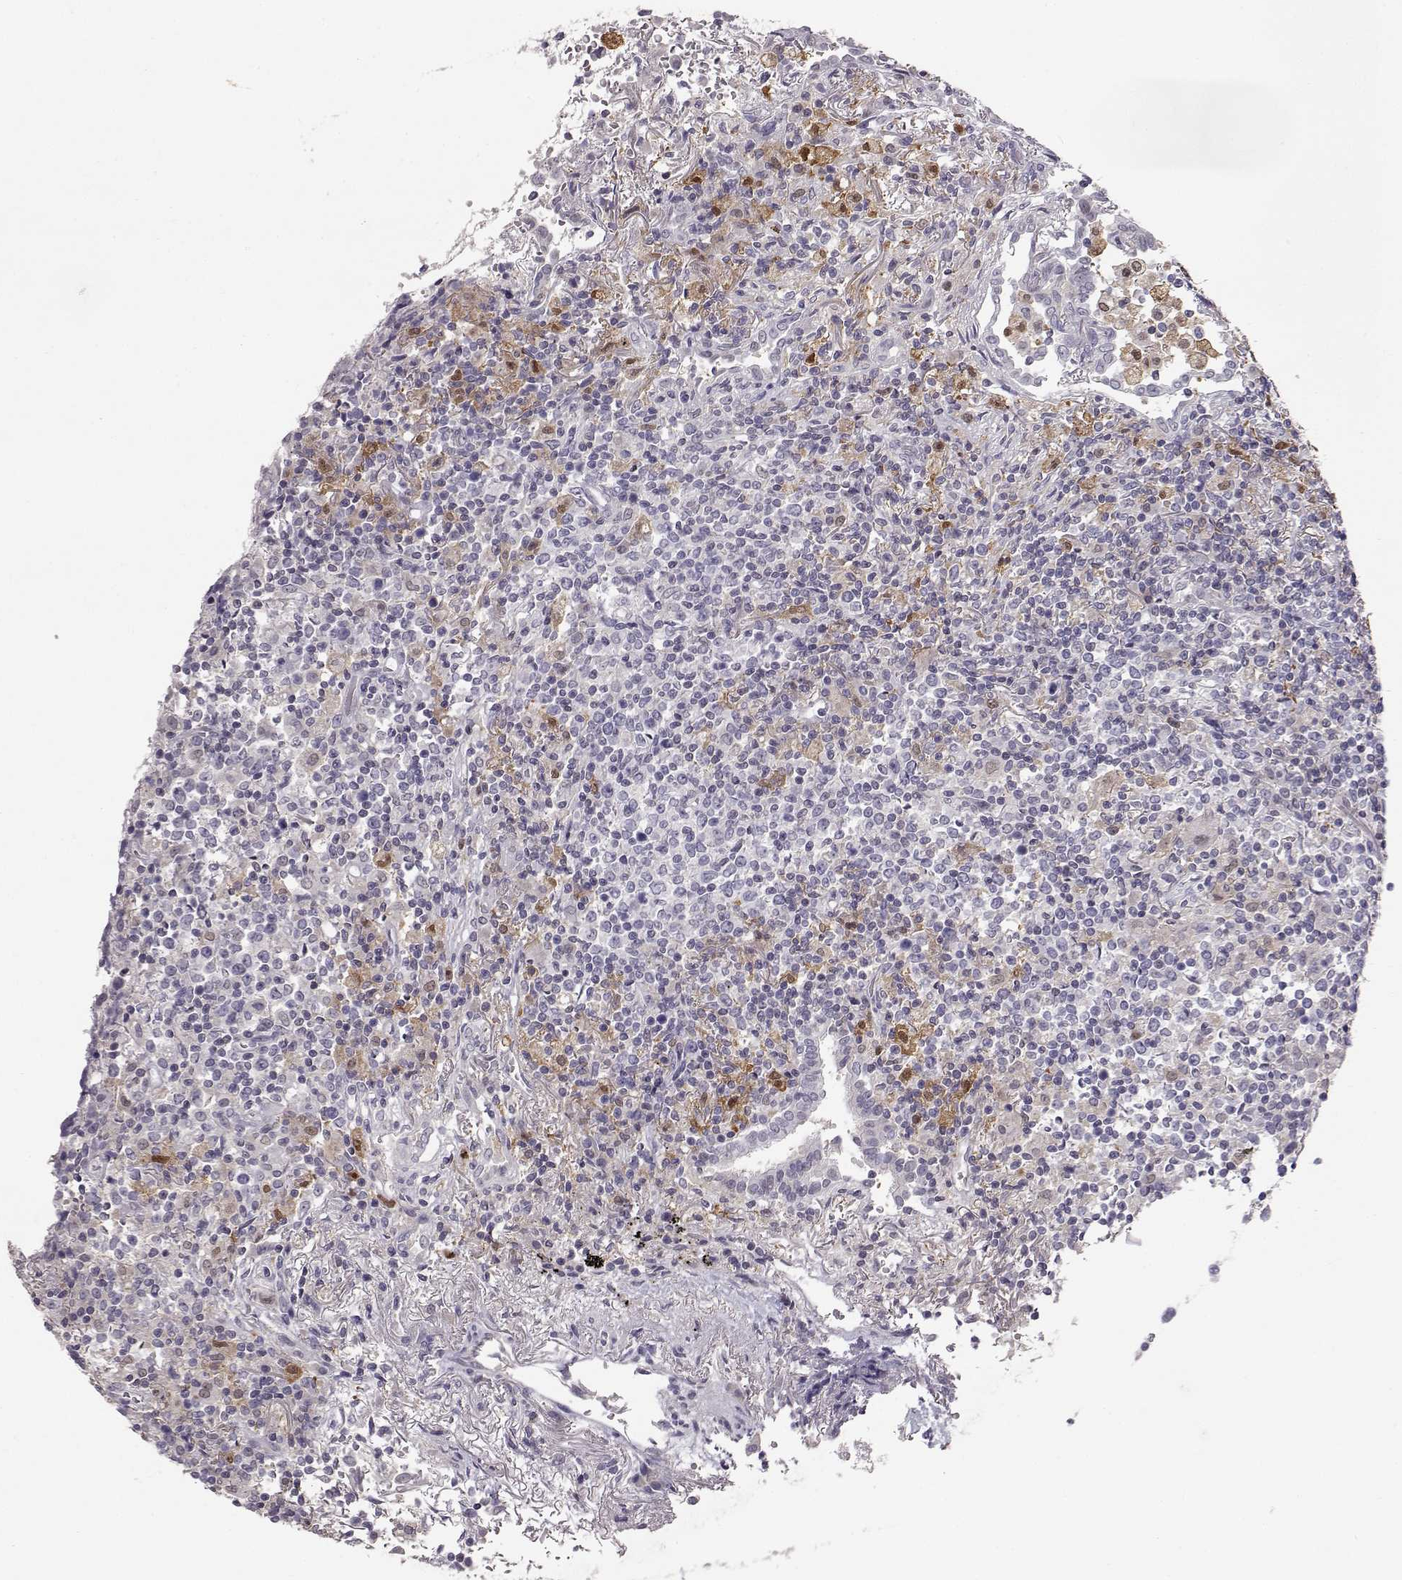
{"staining": {"intensity": "weak", "quantity": "<25%", "location": "nuclear"}, "tissue": "lymphoma", "cell_type": "Tumor cells", "image_type": "cancer", "snomed": [{"axis": "morphology", "description": "Malignant lymphoma, non-Hodgkin's type, High grade"}, {"axis": "topography", "description": "Lung"}], "caption": "Tumor cells are negative for protein expression in human malignant lymphoma, non-Hodgkin's type (high-grade). Nuclei are stained in blue.", "gene": "AKR1B1", "patient": {"sex": "male", "age": 79}}